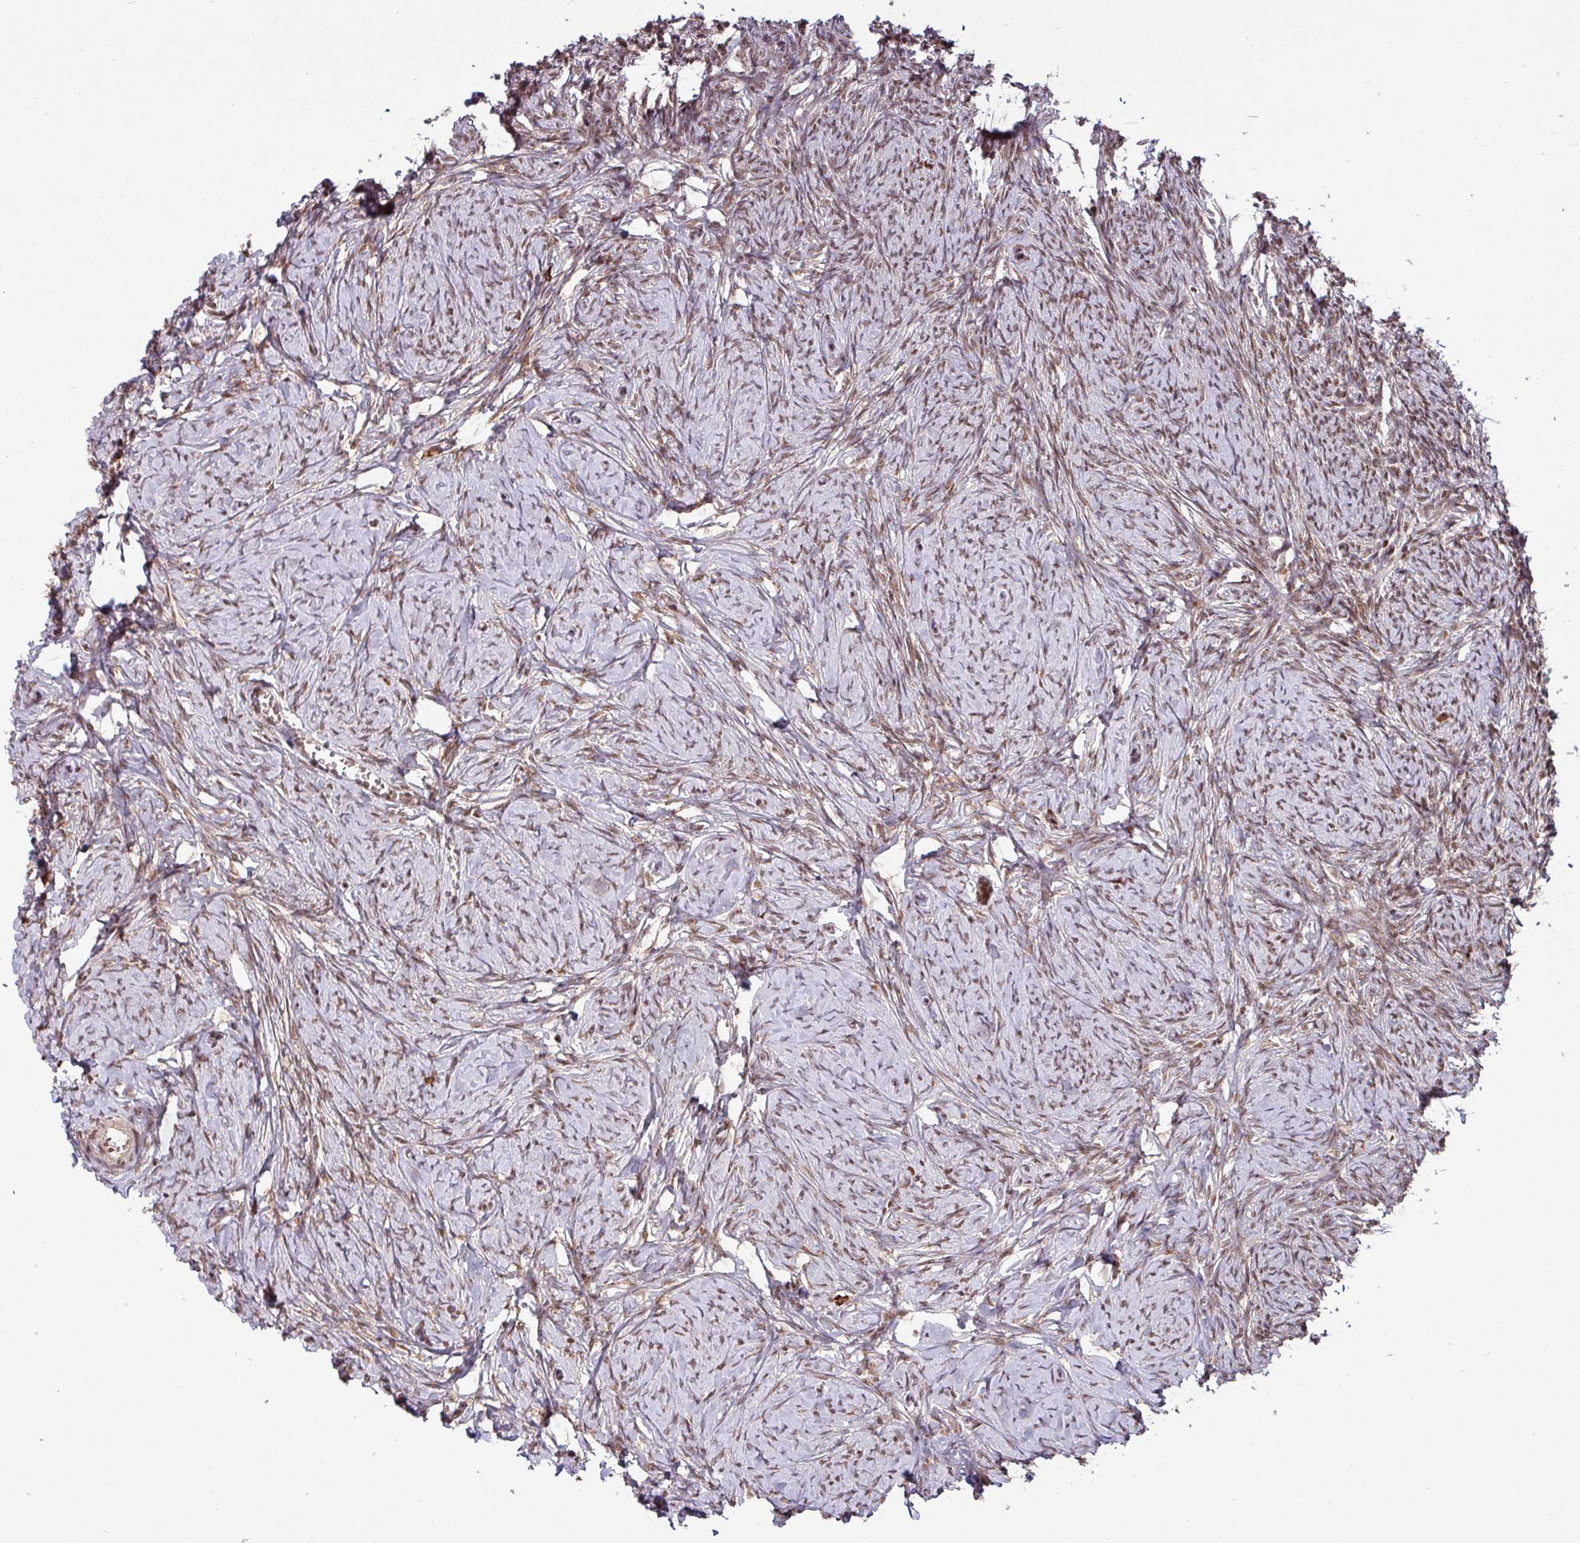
{"staining": {"intensity": "strong", "quantity": "25%-75%", "location": "nuclear"}, "tissue": "ovary", "cell_type": "Ovarian stroma cells", "image_type": "normal", "snomed": [{"axis": "morphology", "description": "Normal tissue, NOS"}, {"axis": "topography", "description": "Ovary"}], "caption": "This photomicrograph demonstrates immunohistochemistry (IHC) staining of benign ovary, with high strong nuclear expression in approximately 25%-75% of ovarian stroma cells.", "gene": "PHF23", "patient": {"sex": "female", "age": 44}}